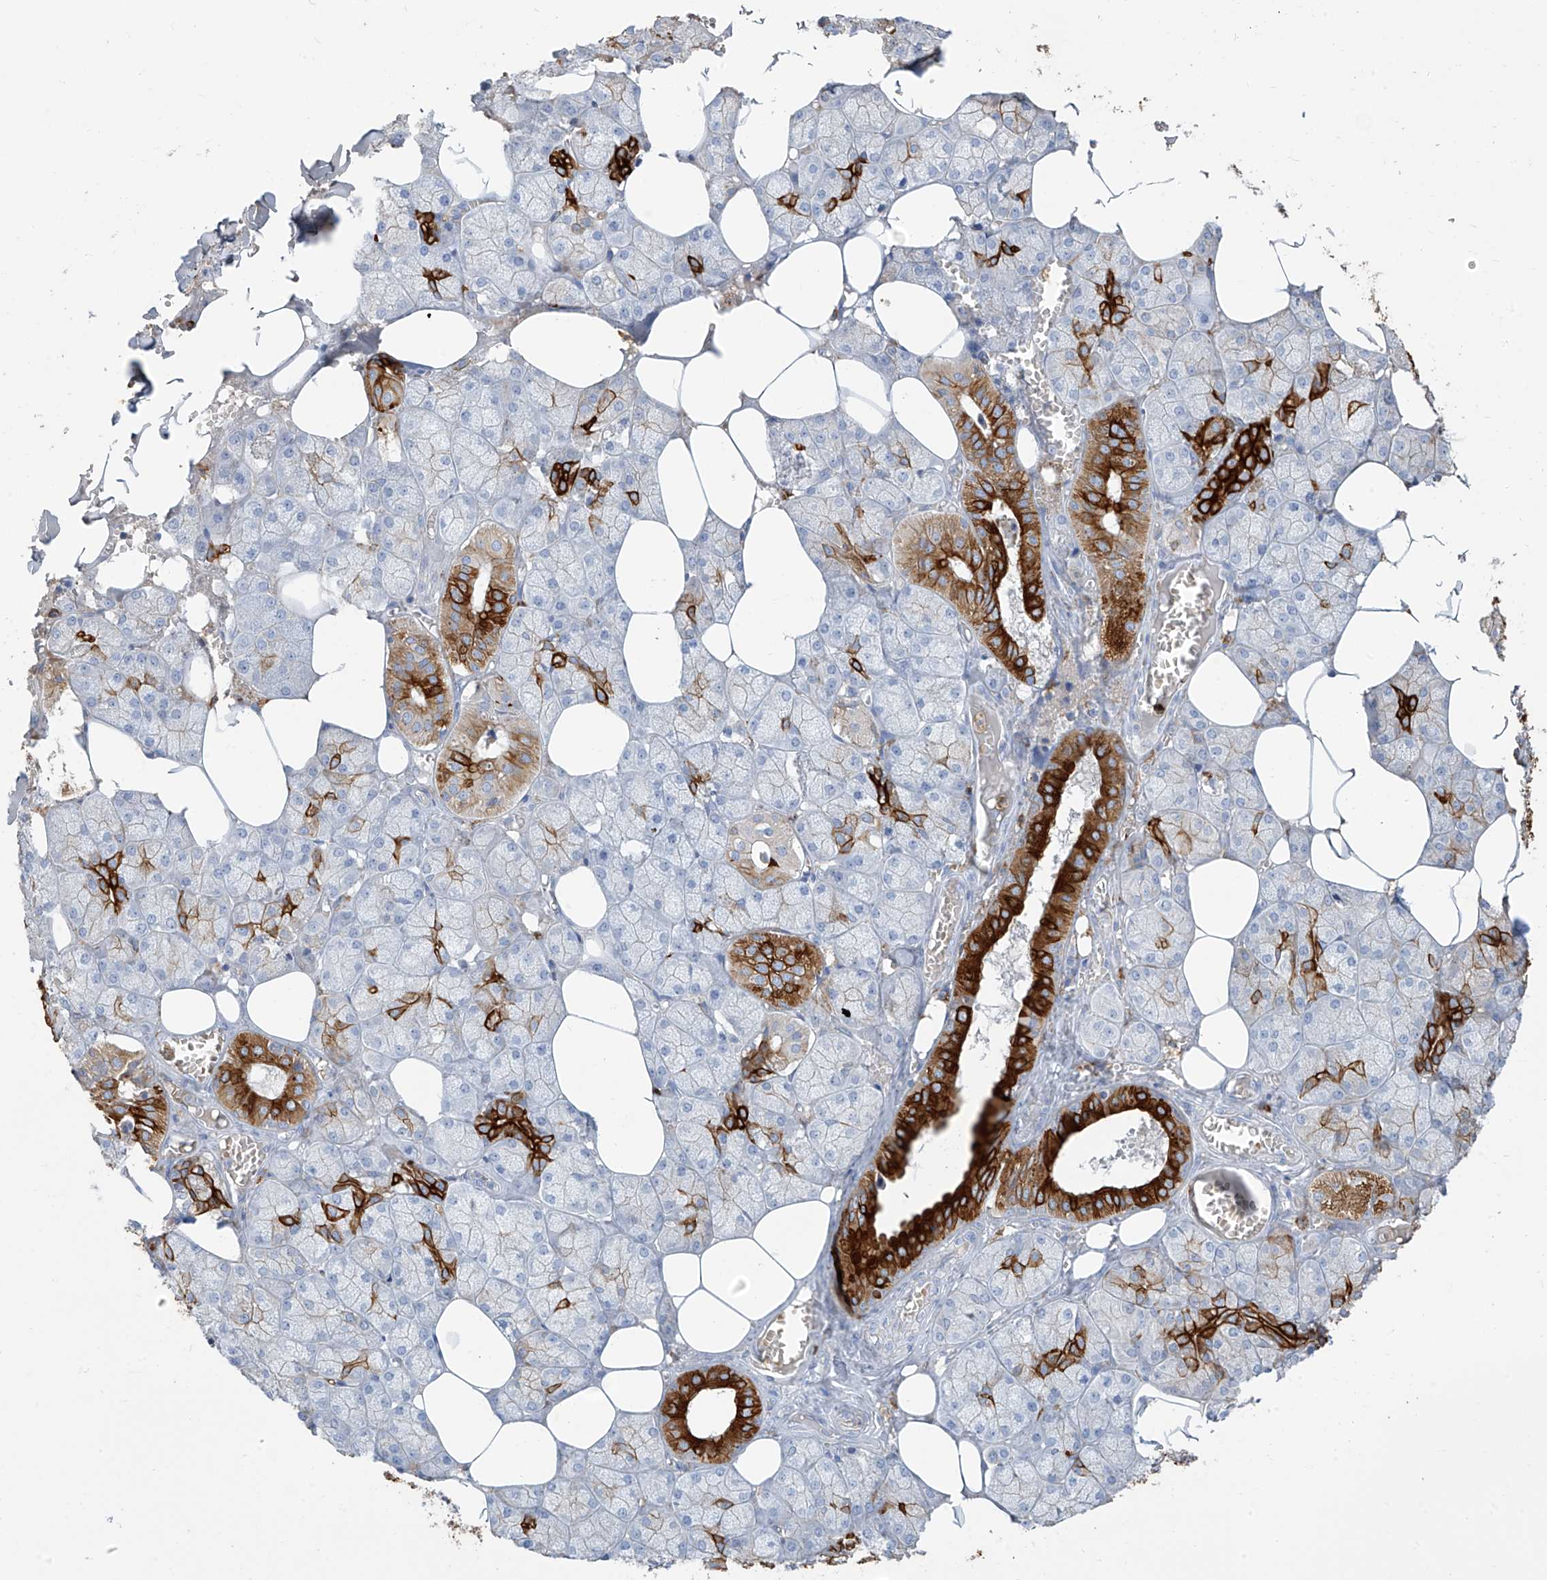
{"staining": {"intensity": "strong", "quantity": ">75%", "location": "cytoplasmic/membranous"}, "tissue": "salivary gland", "cell_type": "Glandular cells", "image_type": "normal", "snomed": [{"axis": "morphology", "description": "Normal tissue, NOS"}, {"axis": "topography", "description": "Salivary gland"}], "caption": "Immunohistochemistry (IHC) staining of unremarkable salivary gland, which reveals high levels of strong cytoplasmic/membranous staining in about >75% of glandular cells indicating strong cytoplasmic/membranous protein staining. The staining was performed using DAB (brown) for protein detection and nuclei were counterstained in hematoxylin (blue).", "gene": "PAFAH1B3", "patient": {"sex": "male", "age": 62}}